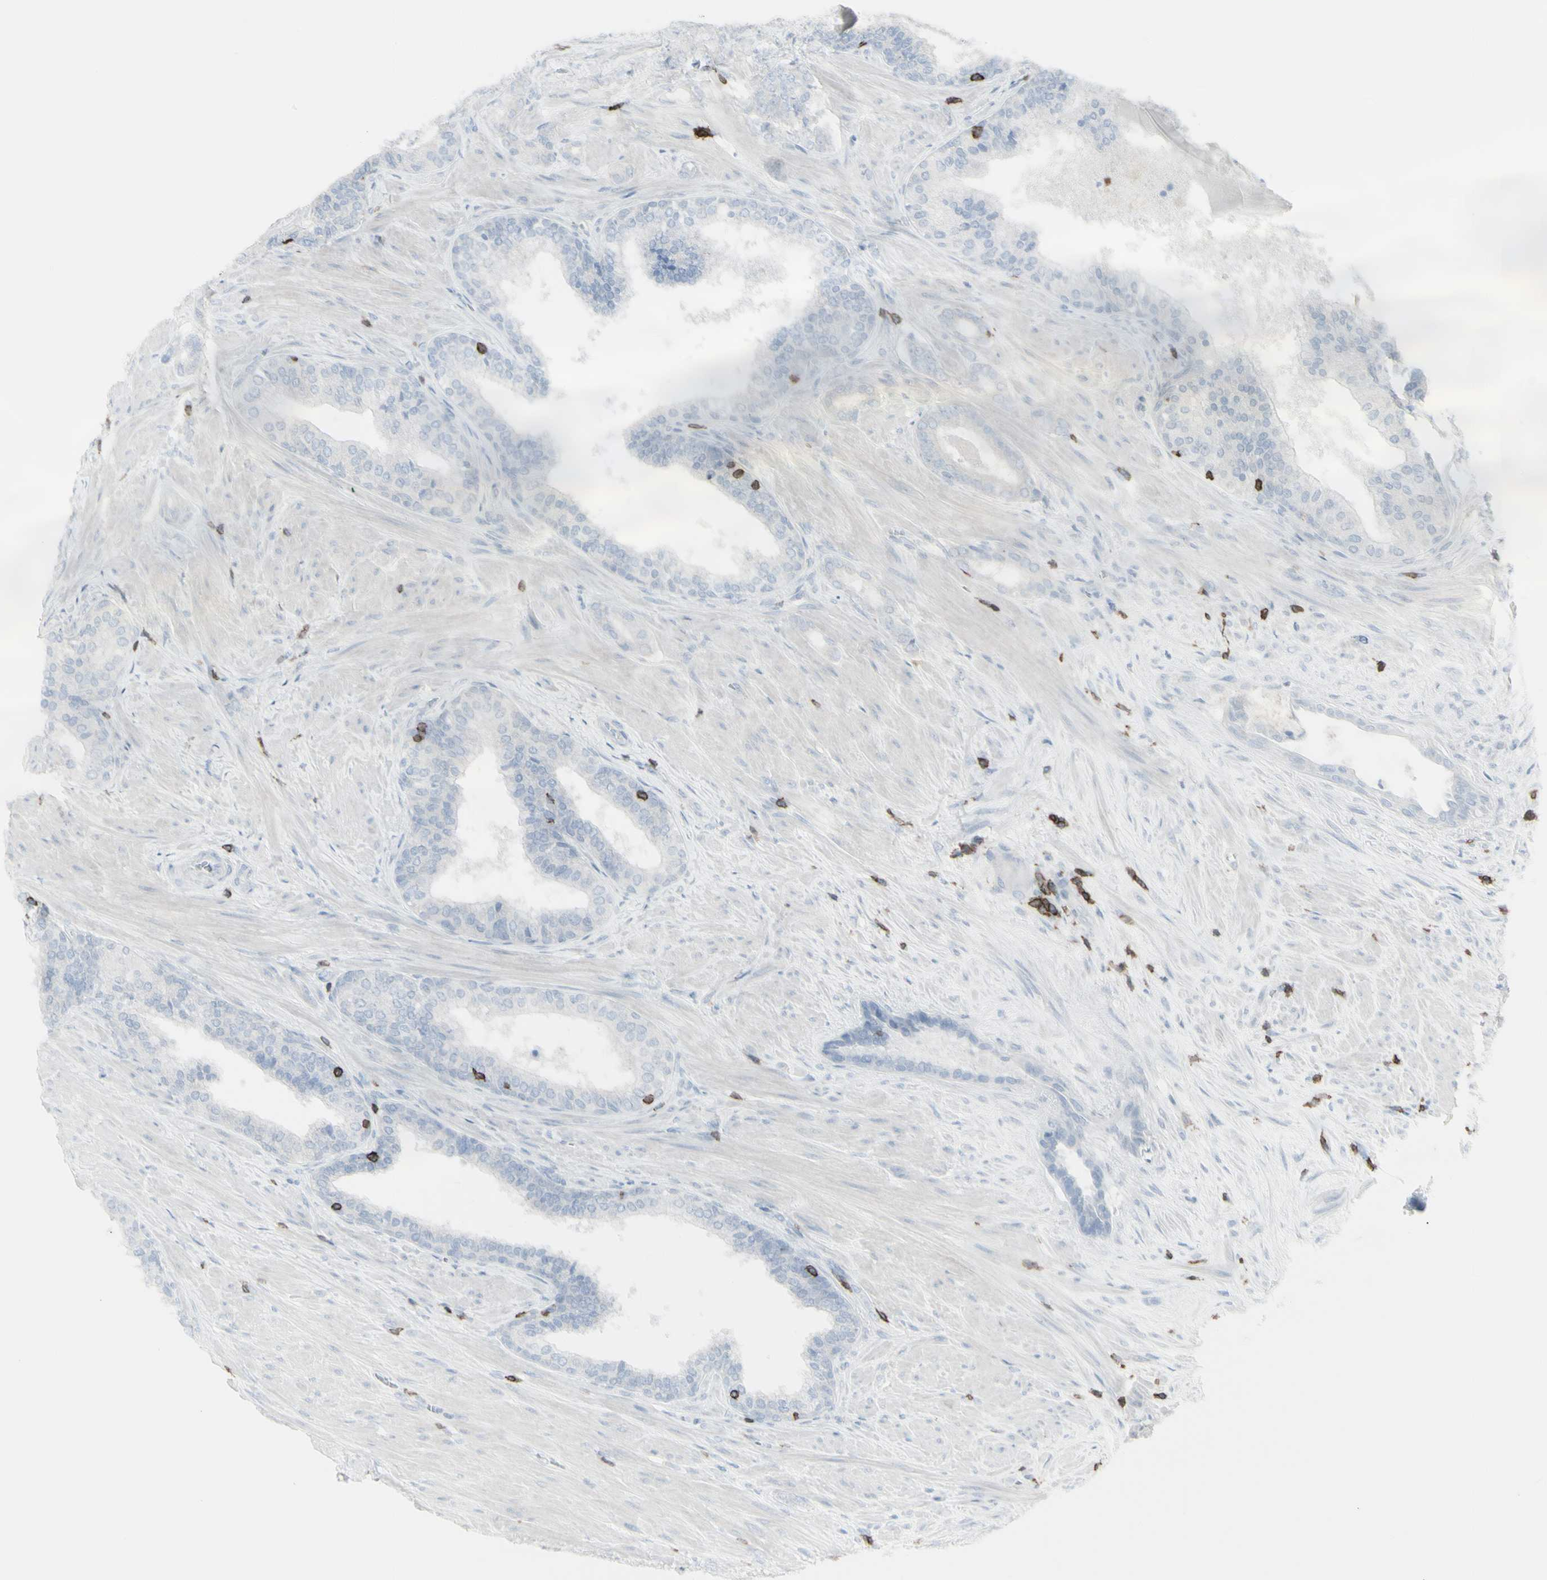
{"staining": {"intensity": "negative", "quantity": "none", "location": "none"}, "tissue": "prostate cancer", "cell_type": "Tumor cells", "image_type": "cancer", "snomed": [{"axis": "morphology", "description": "Adenocarcinoma, Low grade"}, {"axis": "topography", "description": "Prostate"}], "caption": "Micrograph shows no significant protein positivity in tumor cells of prostate low-grade adenocarcinoma. Brightfield microscopy of immunohistochemistry (IHC) stained with DAB (brown) and hematoxylin (blue), captured at high magnification.", "gene": "CD247", "patient": {"sex": "male", "age": 60}}